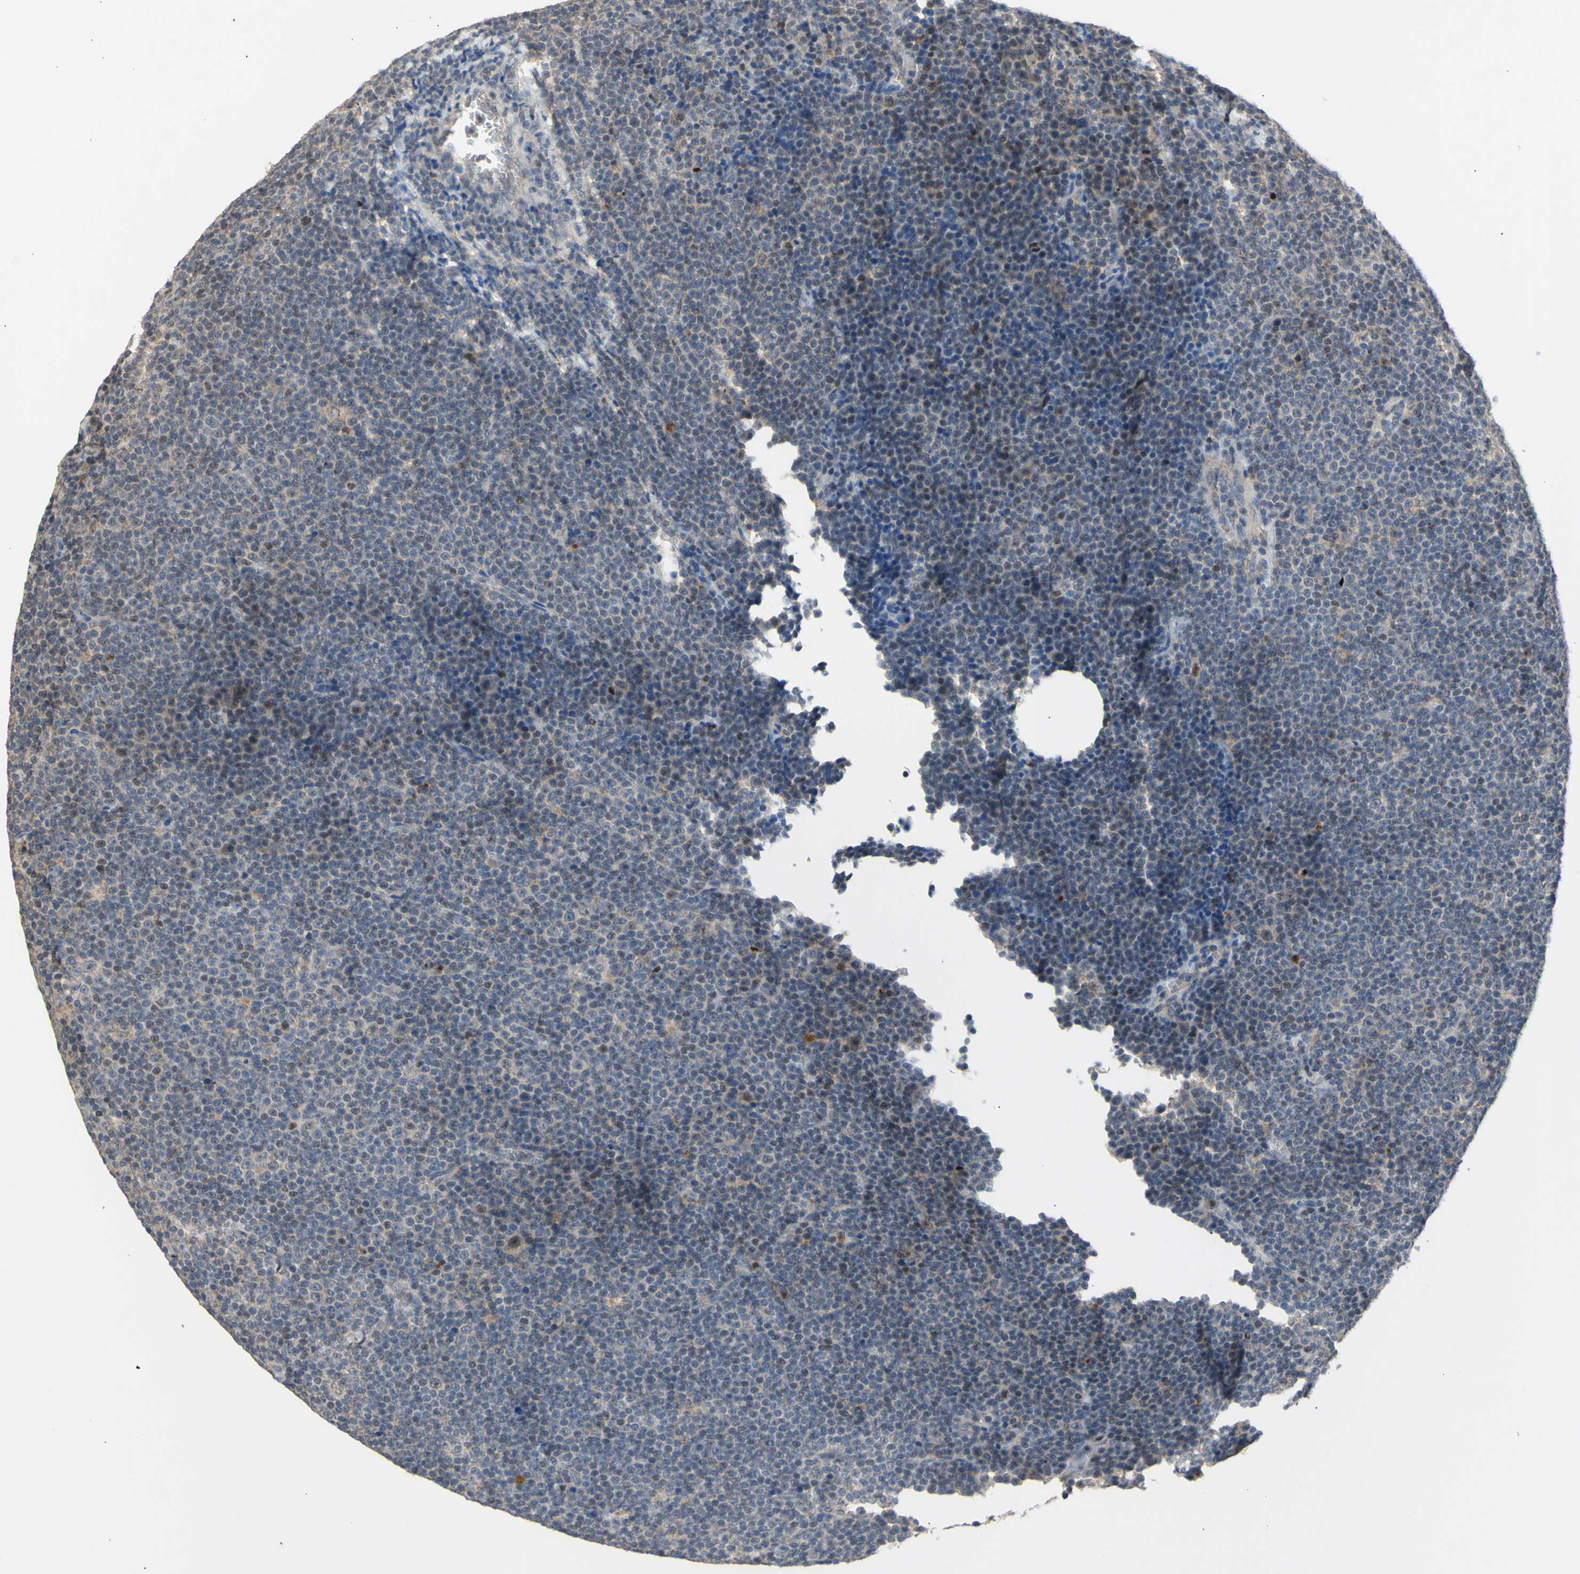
{"staining": {"intensity": "negative", "quantity": "none", "location": "none"}, "tissue": "lymphoma", "cell_type": "Tumor cells", "image_type": "cancer", "snomed": [{"axis": "morphology", "description": "Malignant lymphoma, non-Hodgkin's type, Low grade"}, {"axis": "topography", "description": "Lymph node"}], "caption": "Lymphoma was stained to show a protein in brown. There is no significant staining in tumor cells. (Brightfield microscopy of DAB (3,3'-diaminobenzidine) immunohistochemistry (IHC) at high magnification).", "gene": "NLRP1", "patient": {"sex": "female", "age": 67}}